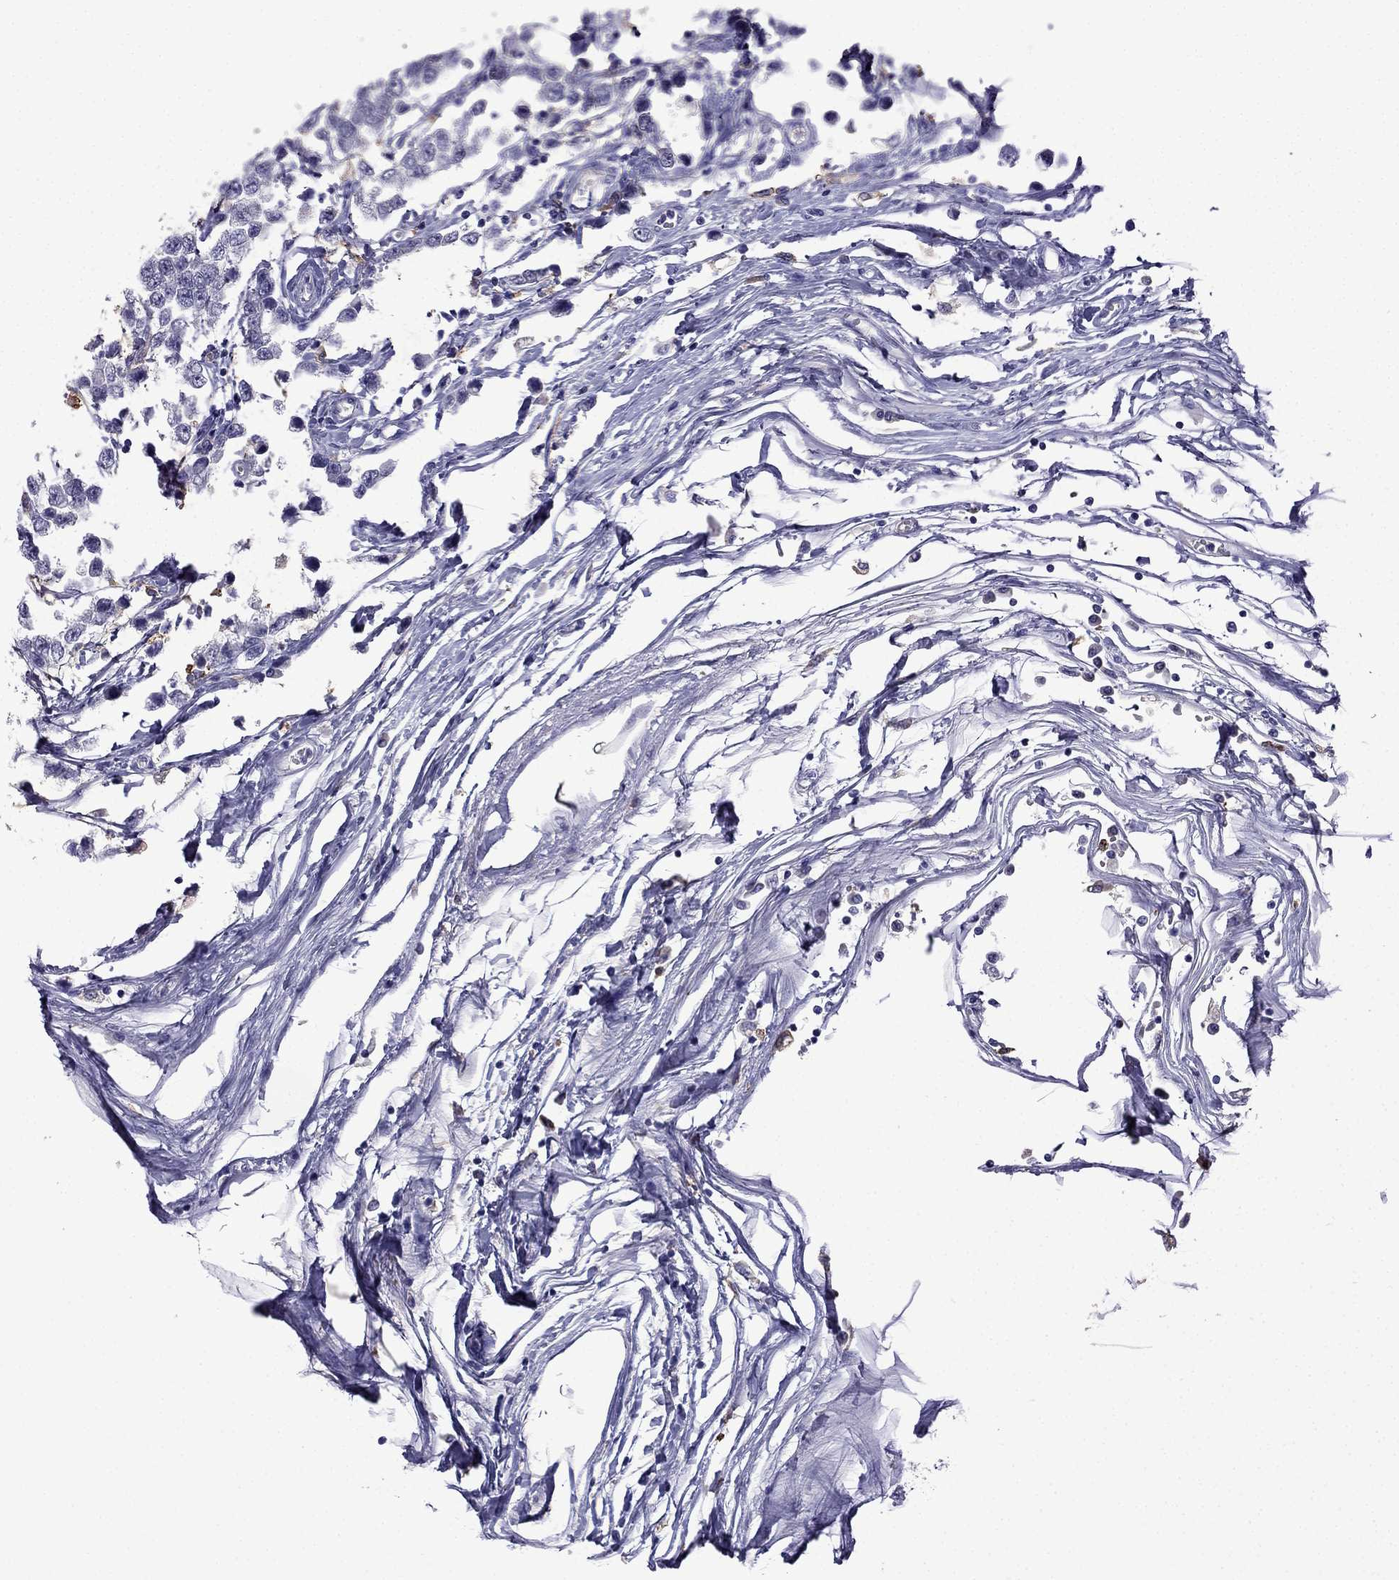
{"staining": {"intensity": "negative", "quantity": "none", "location": "none"}, "tissue": "testis cancer", "cell_type": "Tumor cells", "image_type": "cancer", "snomed": [{"axis": "morphology", "description": "Seminoma, NOS"}, {"axis": "topography", "description": "Testis"}], "caption": "Seminoma (testis) was stained to show a protein in brown. There is no significant staining in tumor cells. The staining is performed using DAB (3,3'-diaminobenzidine) brown chromogen with nuclei counter-stained in using hematoxylin.", "gene": "TSSK4", "patient": {"sex": "male", "age": 34}}